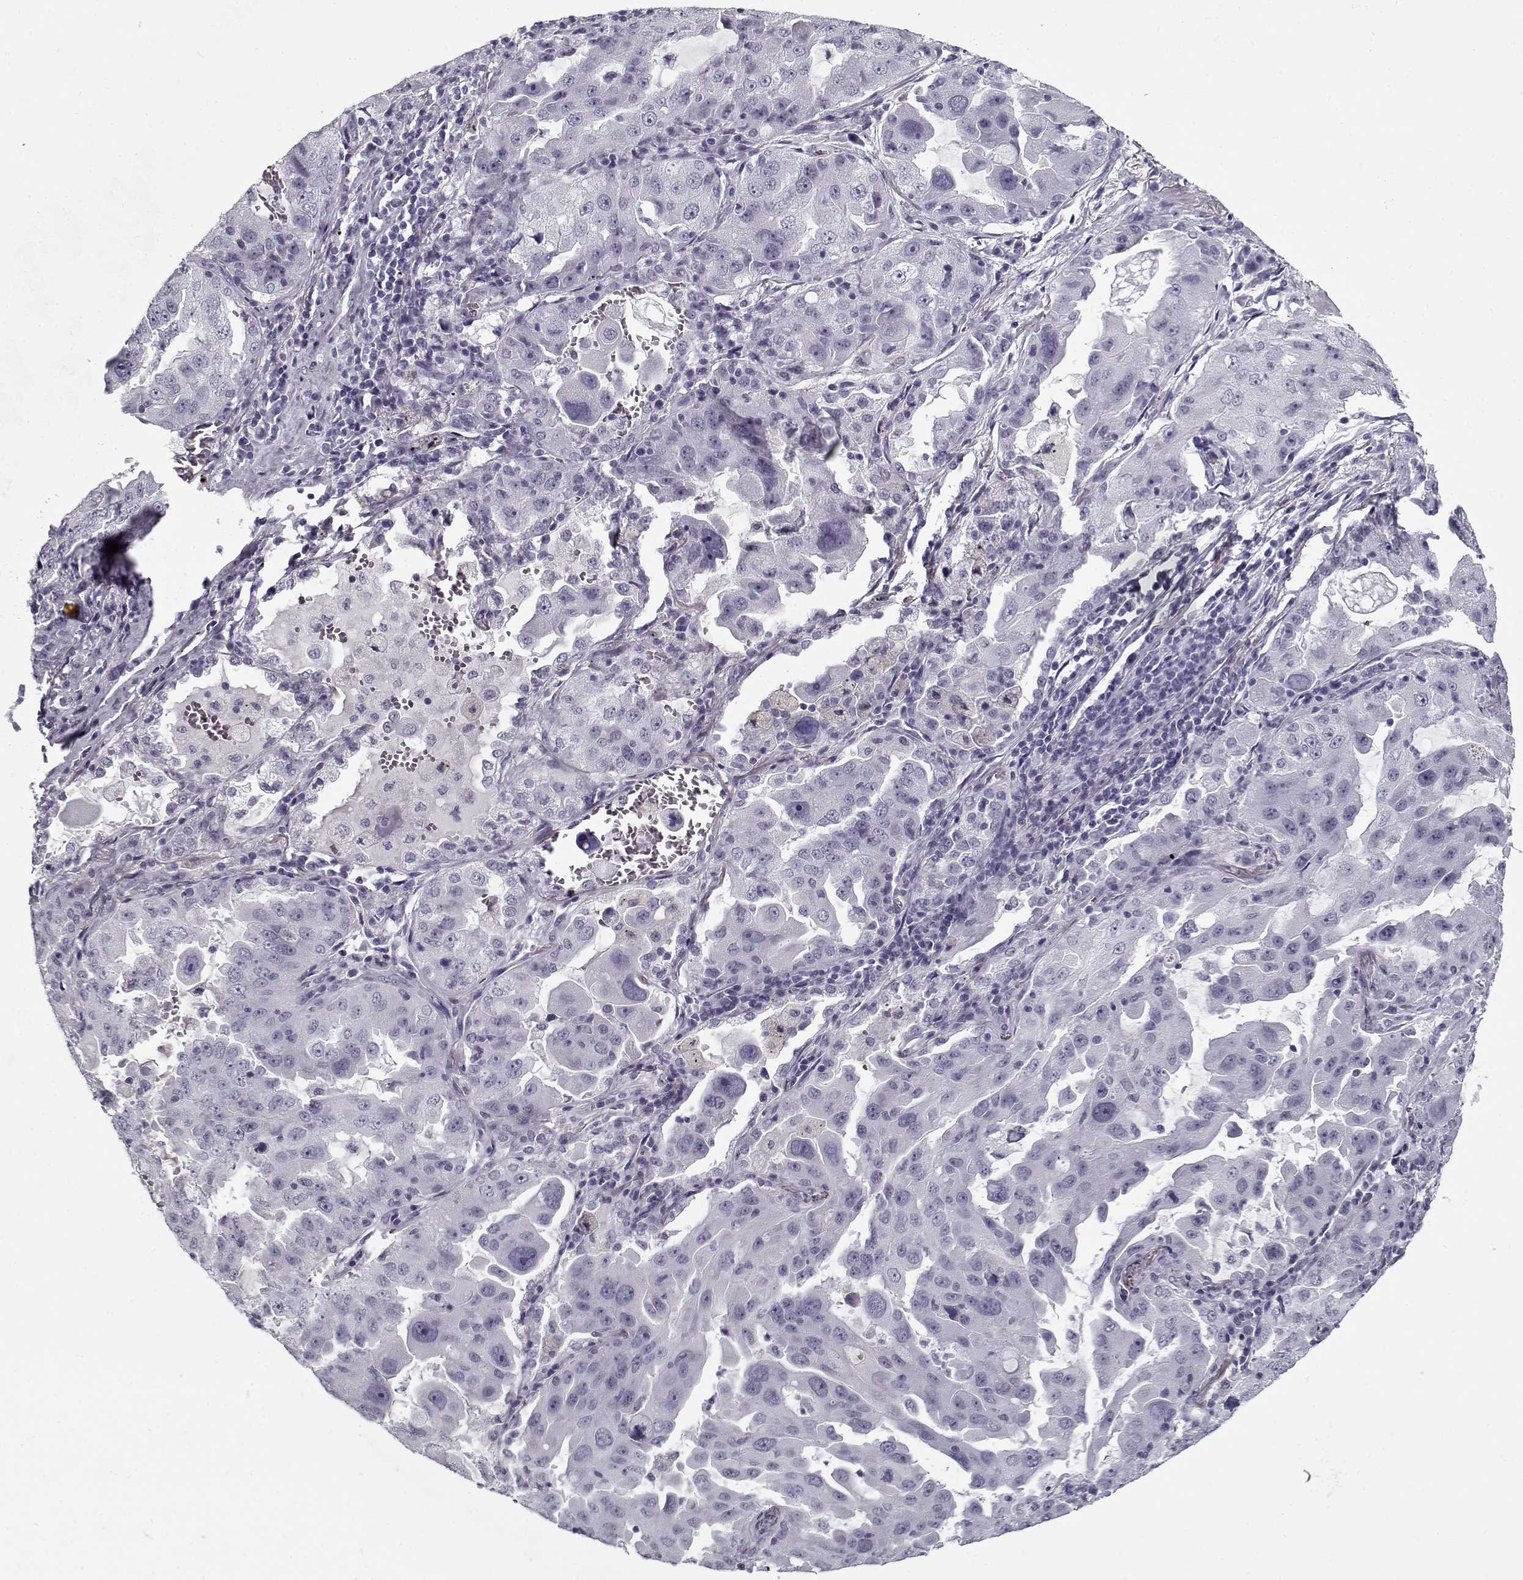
{"staining": {"intensity": "negative", "quantity": "none", "location": "none"}, "tissue": "lung cancer", "cell_type": "Tumor cells", "image_type": "cancer", "snomed": [{"axis": "morphology", "description": "Adenocarcinoma, NOS"}, {"axis": "topography", "description": "Lung"}], "caption": "Immunohistochemistry (IHC) of adenocarcinoma (lung) demonstrates no positivity in tumor cells. (DAB (3,3'-diaminobenzidine) immunohistochemistry (IHC) with hematoxylin counter stain).", "gene": "SPACA9", "patient": {"sex": "female", "age": 61}}